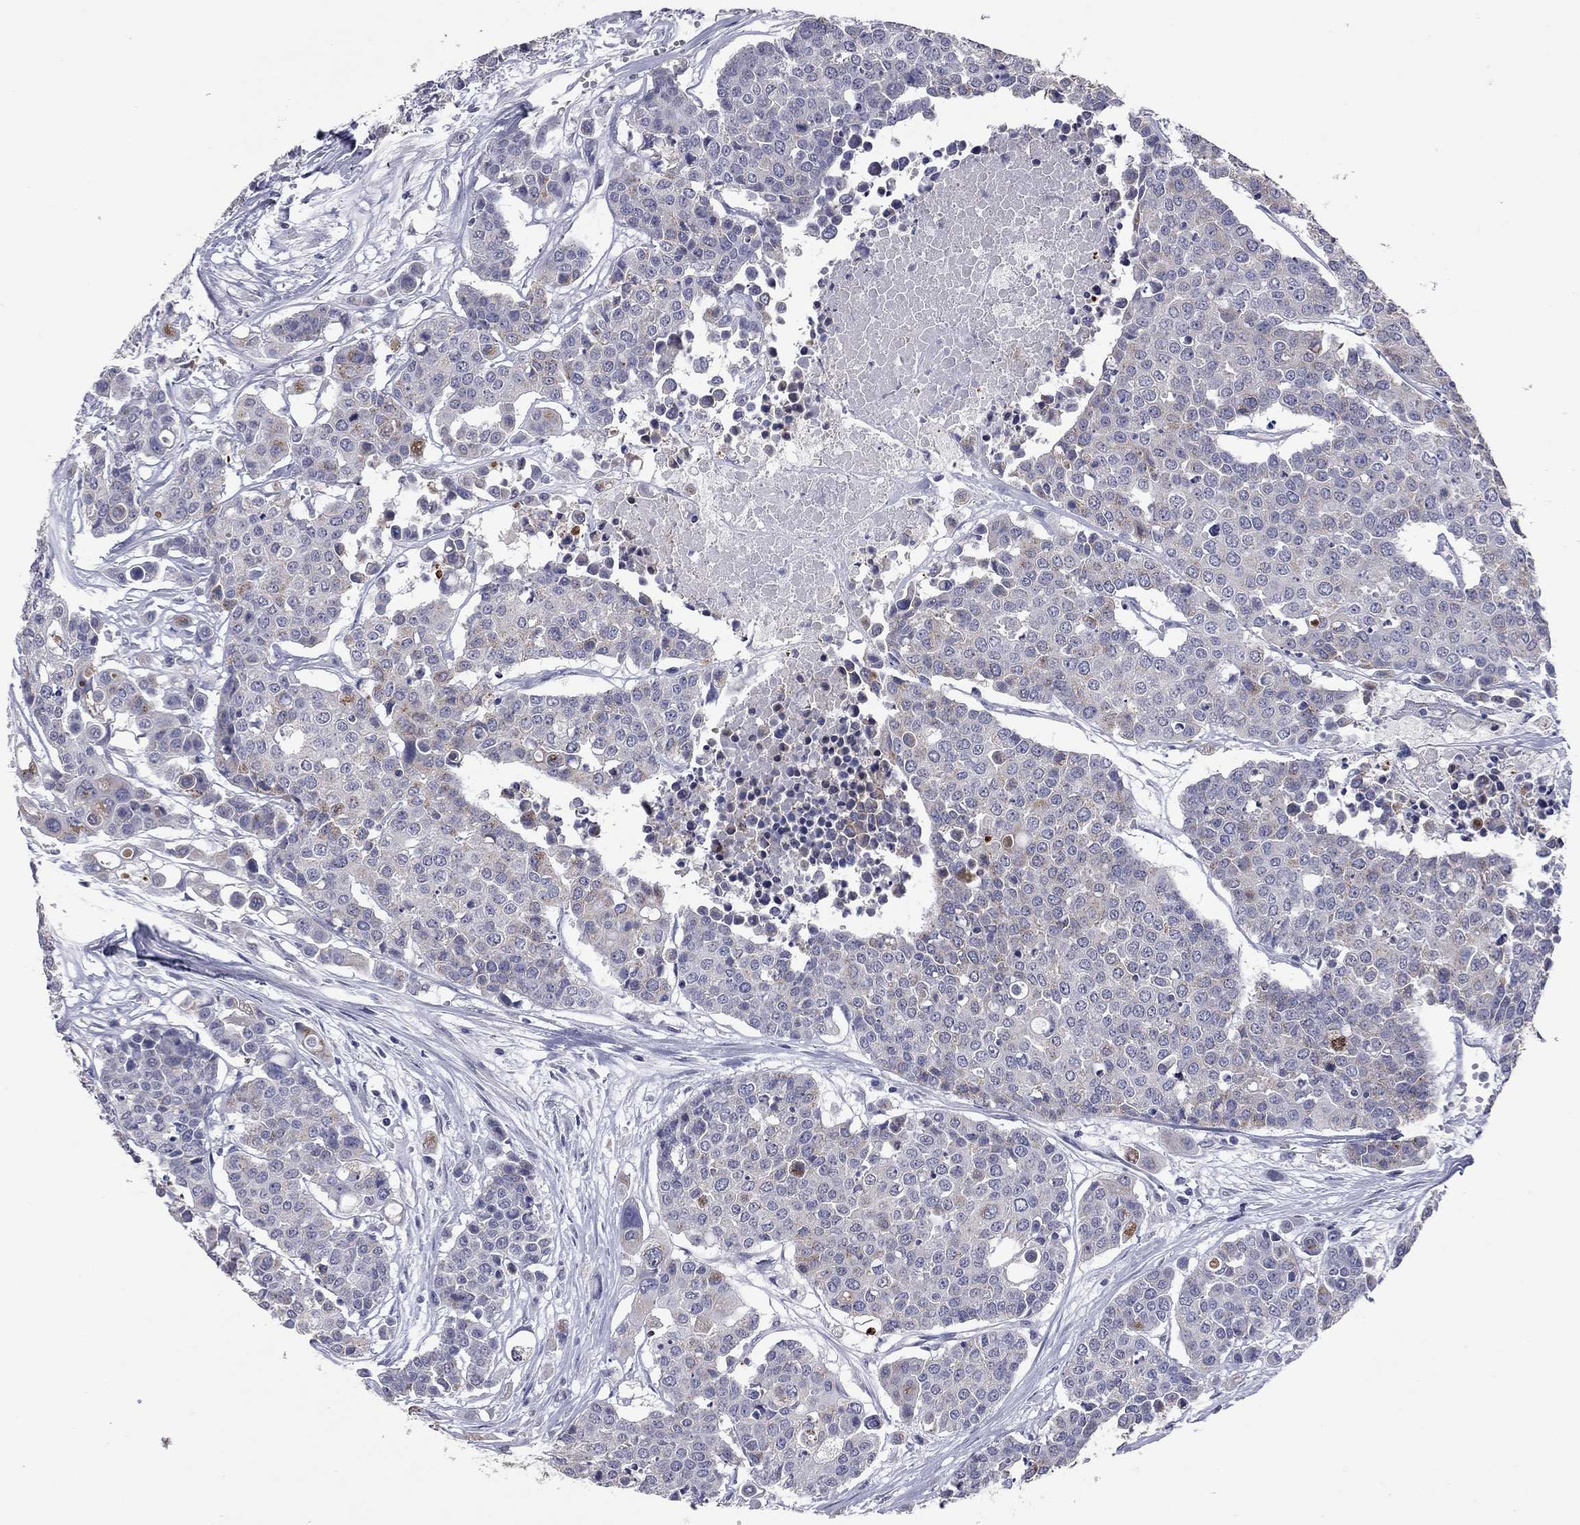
{"staining": {"intensity": "moderate", "quantity": "<25%", "location": "cytoplasmic/membranous"}, "tissue": "carcinoid", "cell_type": "Tumor cells", "image_type": "cancer", "snomed": [{"axis": "morphology", "description": "Carcinoid, malignant, NOS"}, {"axis": "topography", "description": "Colon"}], "caption": "Protein staining exhibits moderate cytoplasmic/membranous expression in approximately <25% of tumor cells in carcinoid. The staining was performed using DAB, with brown indicating positive protein expression. Nuclei are stained blue with hematoxylin.", "gene": "SHOC2", "patient": {"sex": "male", "age": 81}}